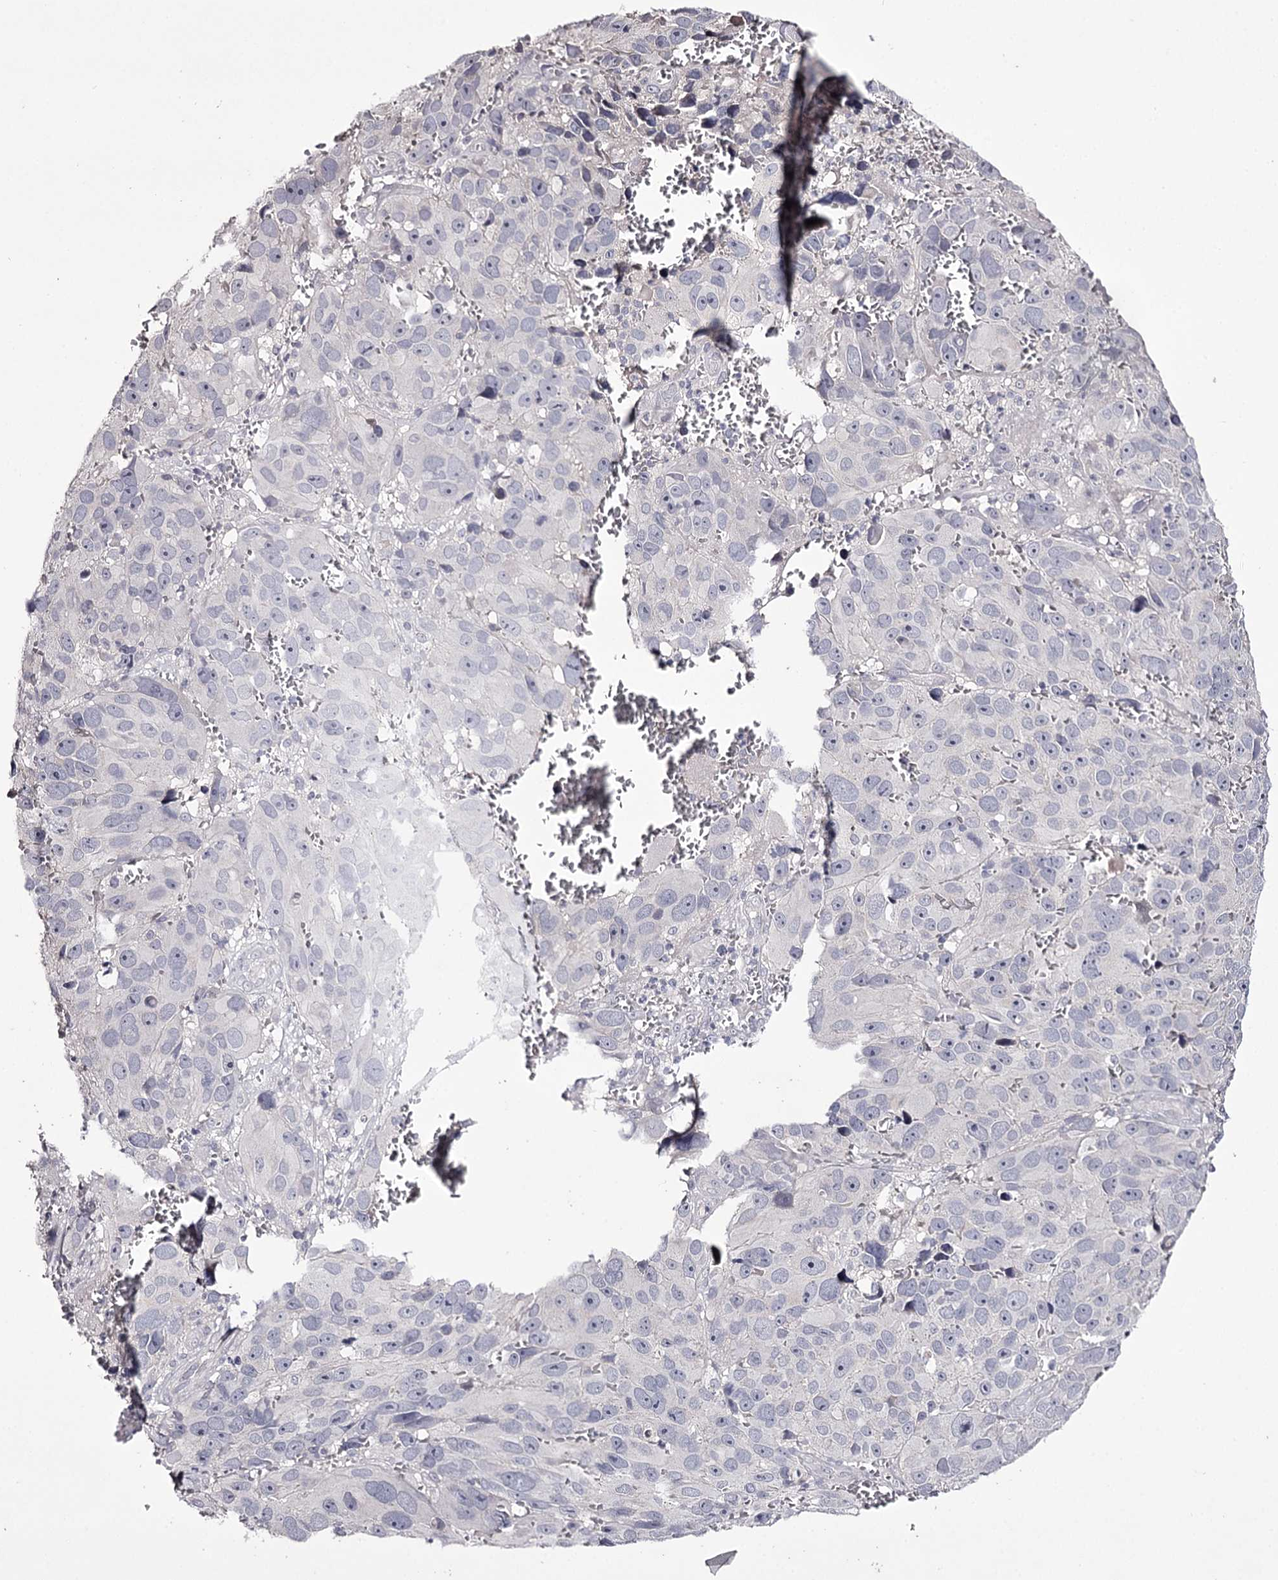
{"staining": {"intensity": "negative", "quantity": "none", "location": "none"}, "tissue": "melanoma", "cell_type": "Tumor cells", "image_type": "cancer", "snomed": [{"axis": "morphology", "description": "Malignant melanoma, NOS"}, {"axis": "topography", "description": "Skin"}], "caption": "Tumor cells are negative for brown protein staining in malignant melanoma.", "gene": "PRM2", "patient": {"sex": "male", "age": 84}}